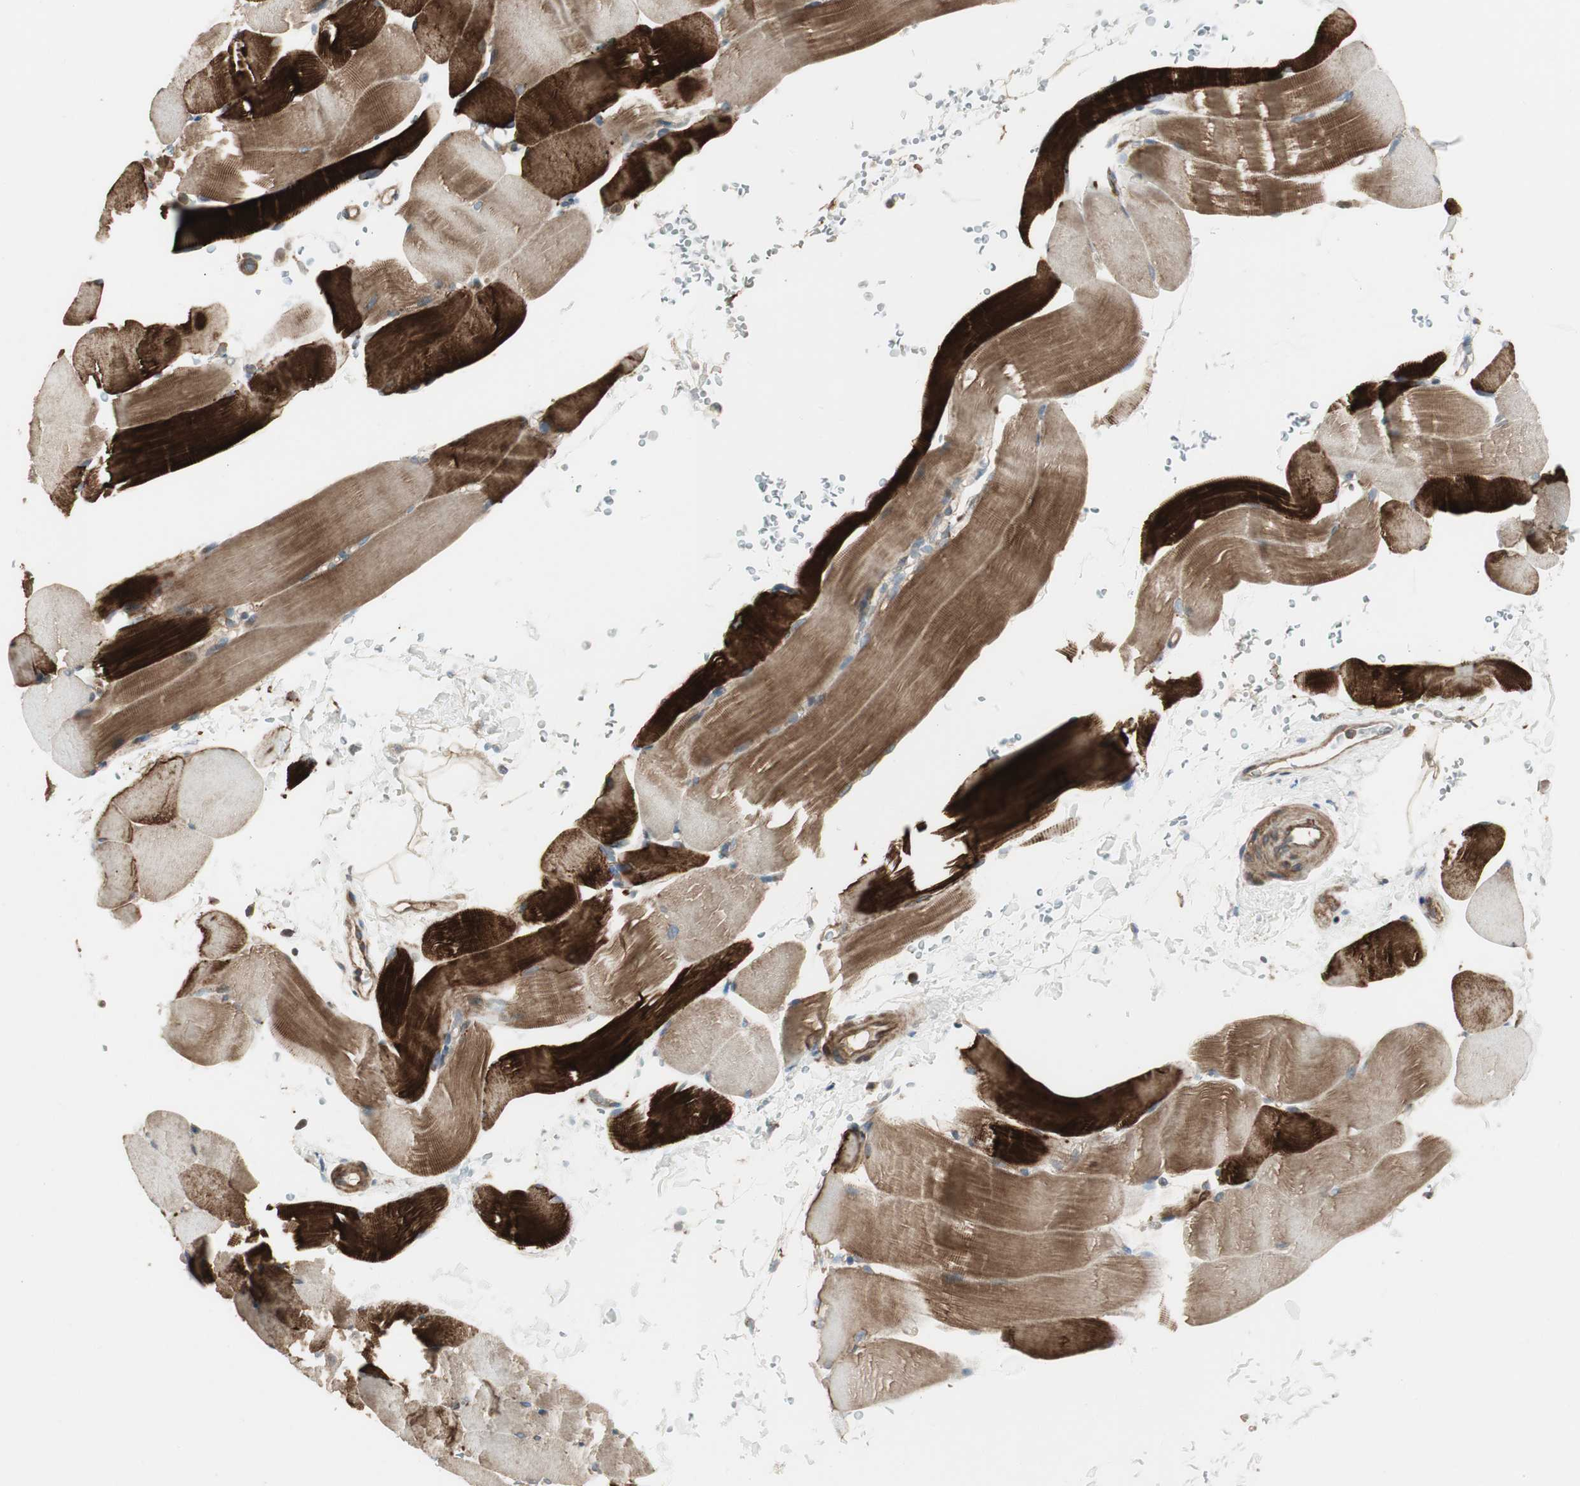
{"staining": {"intensity": "strong", "quantity": ">75%", "location": "cytoplasmic/membranous"}, "tissue": "skeletal muscle", "cell_type": "Myocytes", "image_type": "normal", "snomed": [{"axis": "morphology", "description": "Normal tissue, NOS"}, {"axis": "topography", "description": "Skeletal muscle"}, {"axis": "topography", "description": "Parathyroid gland"}], "caption": "Skeletal muscle stained for a protein (brown) displays strong cytoplasmic/membranous positive staining in approximately >75% of myocytes.", "gene": "PRKG1", "patient": {"sex": "female", "age": 37}}